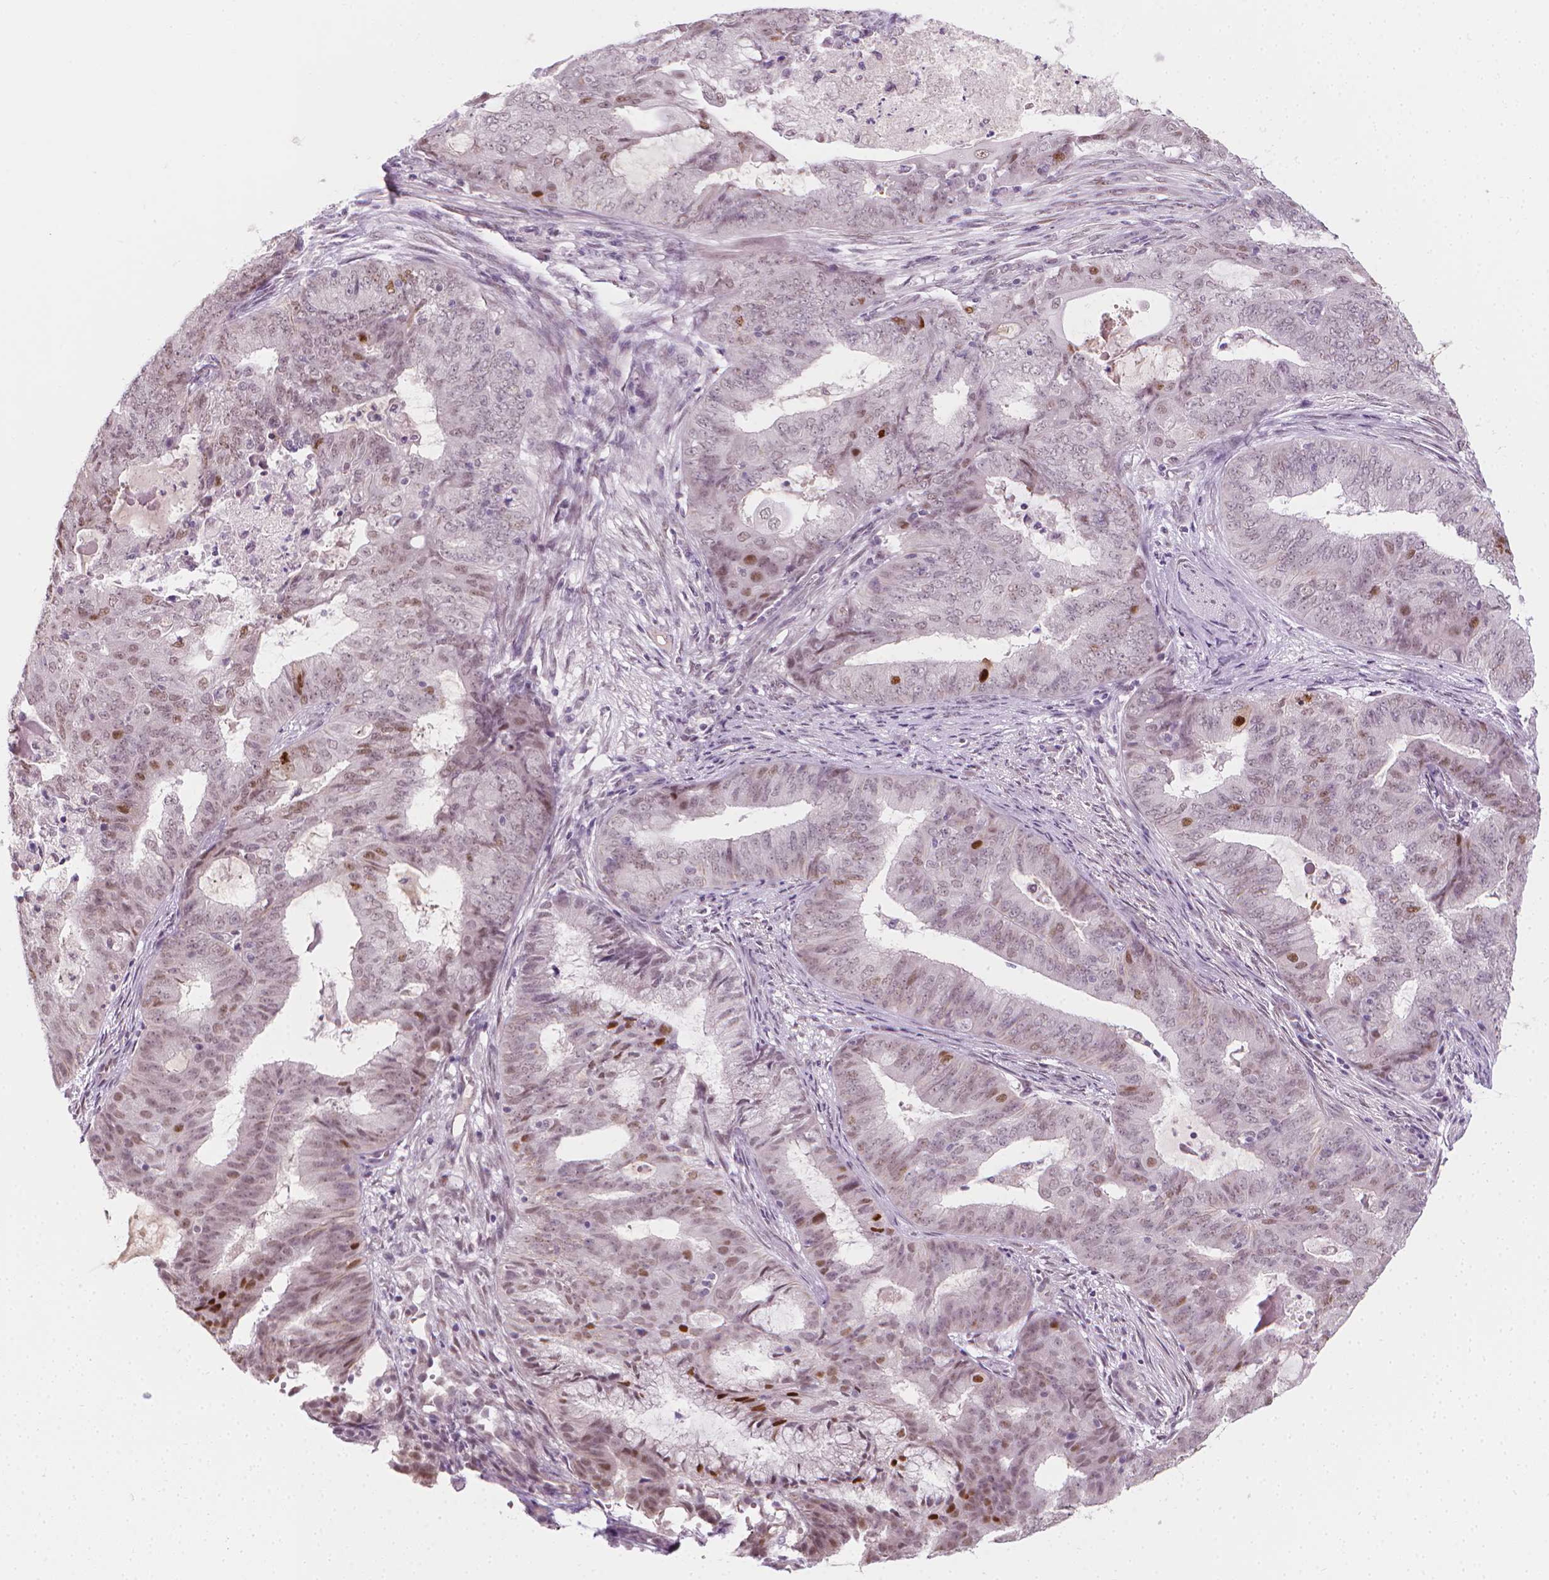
{"staining": {"intensity": "moderate", "quantity": "<25%", "location": "nuclear"}, "tissue": "endometrial cancer", "cell_type": "Tumor cells", "image_type": "cancer", "snomed": [{"axis": "morphology", "description": "Adenocarcinoma, NOS"}, {"axis": "topography", "description": "Endometrium"}], "caption": "Immunohistochemical staining of human endometrial cancer shows low levels of moderate nuclear positivity in approximately <25% of tumor cells.", "gene": "CDKN1C", "patient": {"sex": "female", "age": 62}}